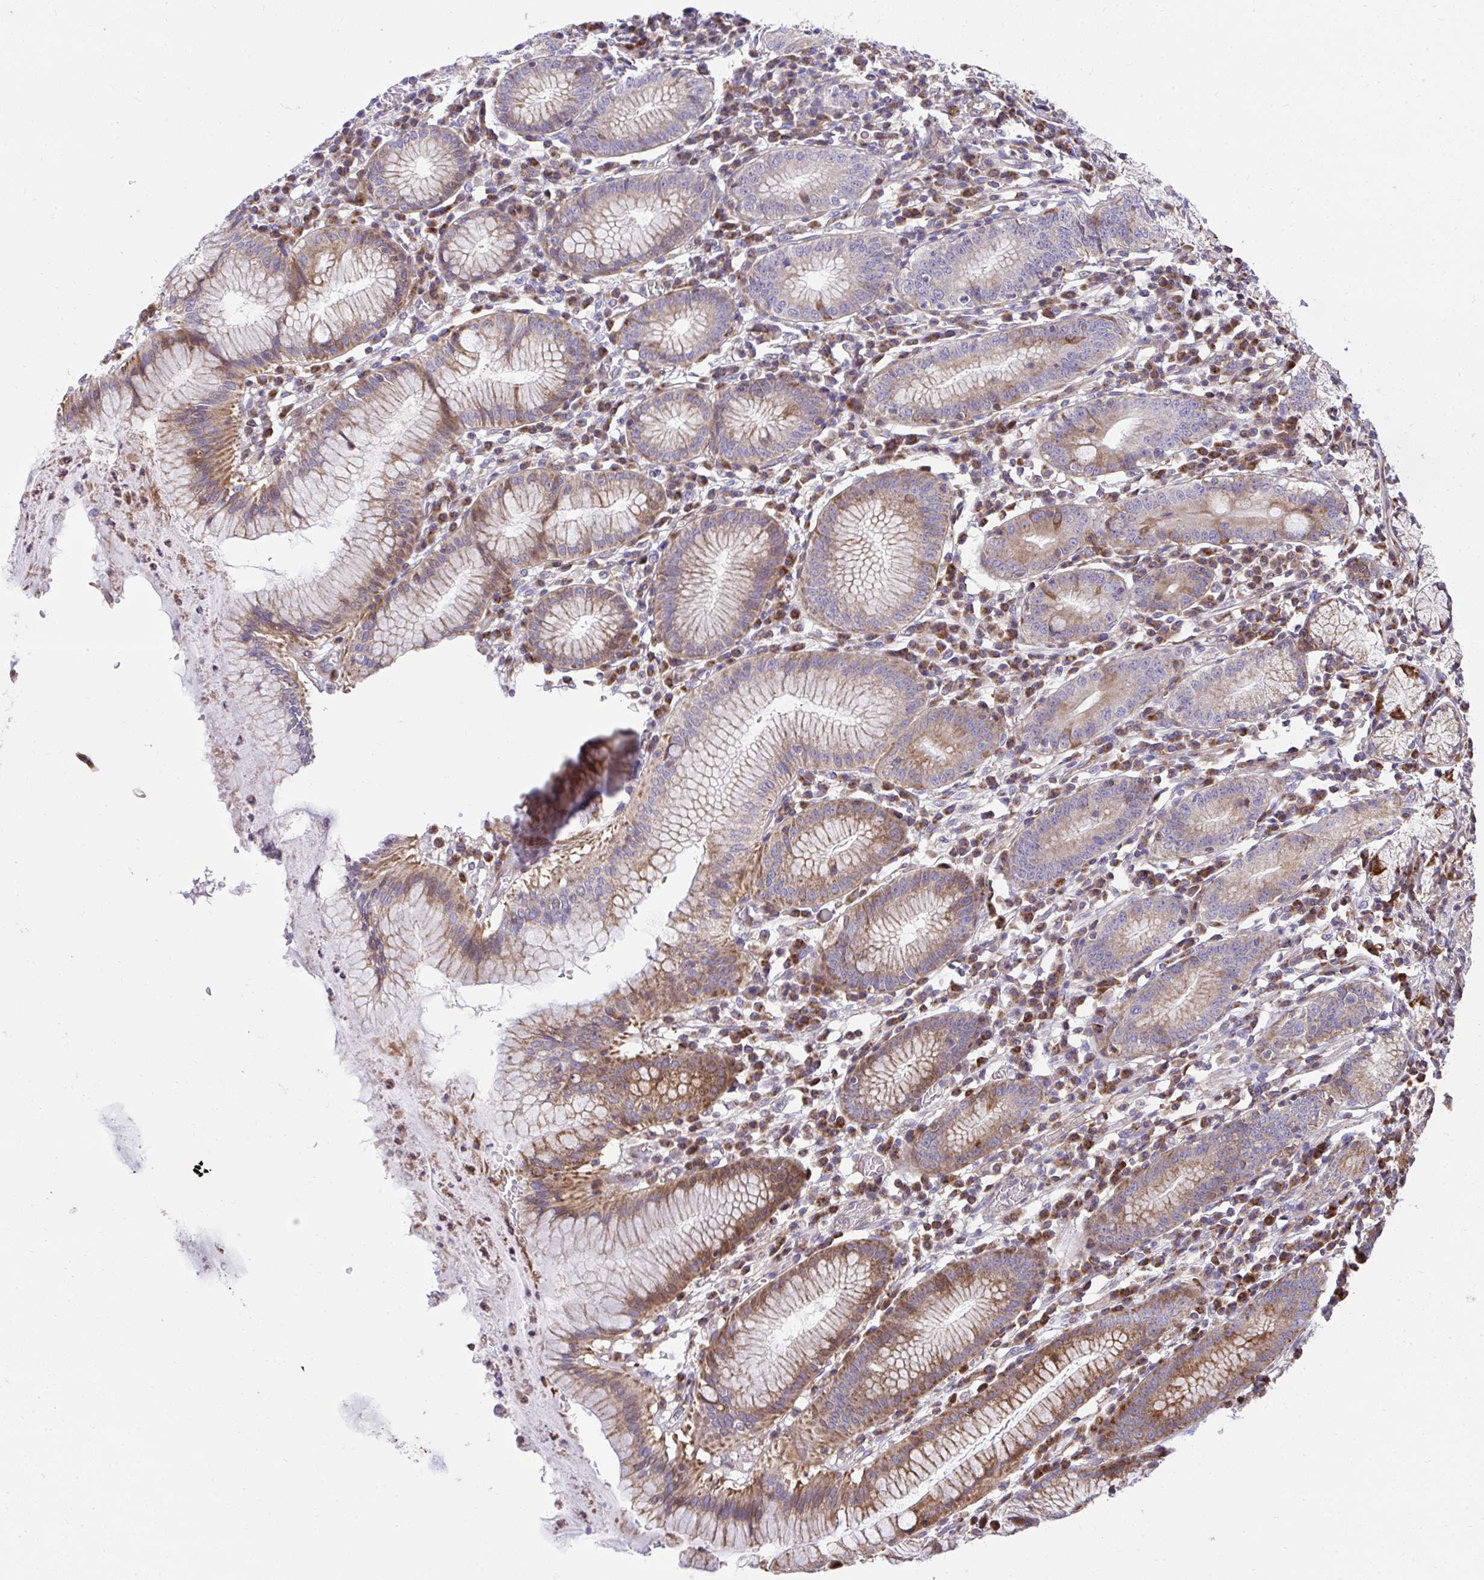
{"staining": {"intensity": "strong", "quantity": "25%-75%", "location": "cytoplasmic/membranous"}, "tissue": "stomach", "cell_type": "Glandular cells", "image_type": "normal", "snomed": [{"axis": "morphology", "description": "Normal tissue, NOS"}, {"axis": "topography", "description": "Stomach"}], "caption": "Strong cytoplasmic/membranous expression for a protein is appreciated in approximately 25%-75% of glandular cells of normal stomach using immunohistochemistry (IHC).", "gene": "NMNAT3", "patient": {"sex": "male", "age": 55}}